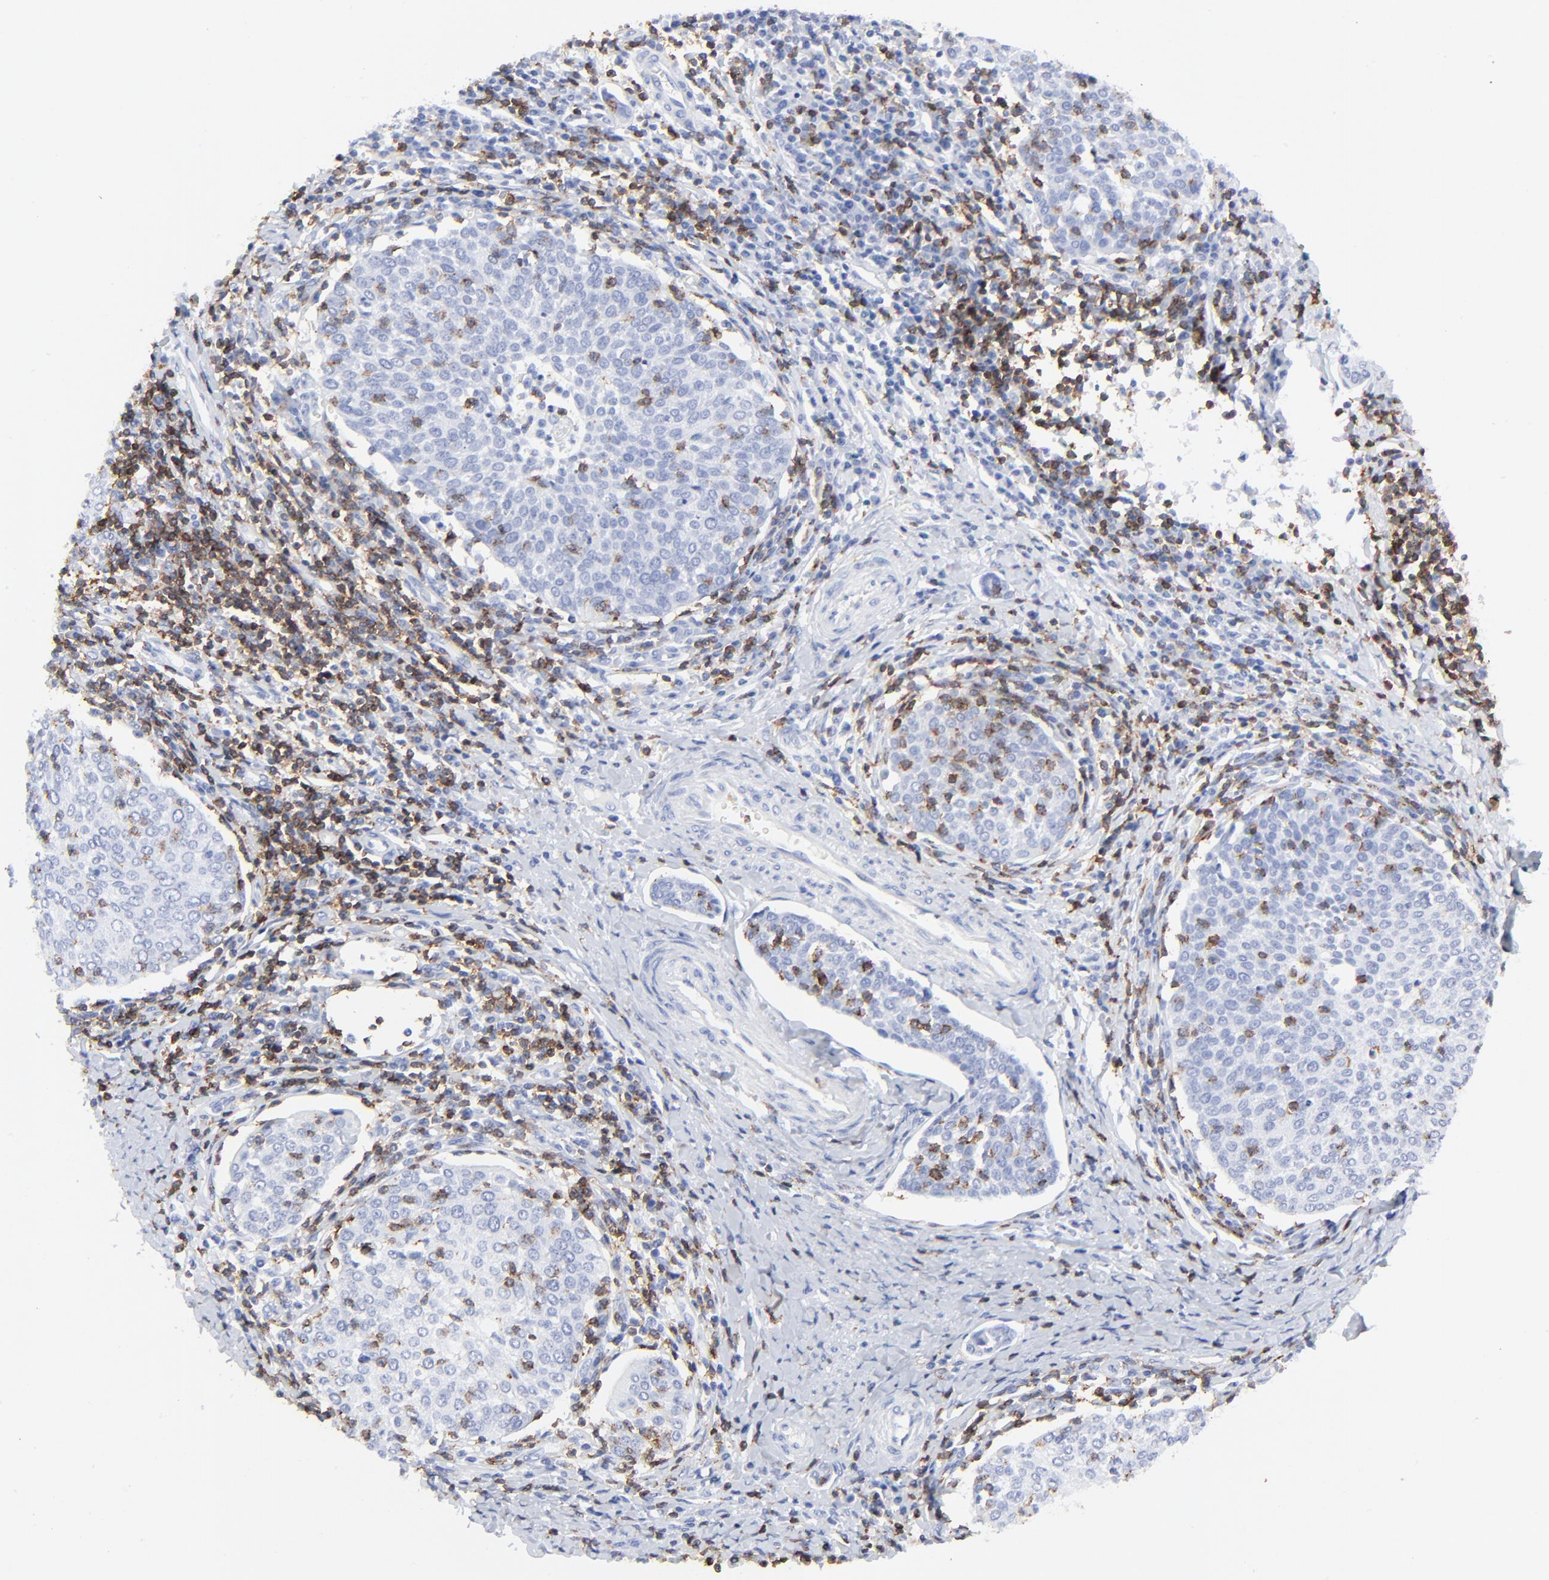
{"staining": {"intensity": "negative", "quantity": "none", "location": "none"}, "tissue": "cervical cancer", "cell_type": "Tumor cells", "image_type": "cancer", "snomed": [{"axis": "morphology", "description": "Squamous cell carcinoma, NOS"}, {"axis": "topography", "description": "Cervix"}], "caption": "This histopathology image is of squamous cell carcinoma (cervical) stained with immunohistochemistry (IHC) to label a protein in brown with the nuclei are counter-stained blue. There is no expression in tumor cells. (DAB immunohistochemistry (IHC), high magnification).", "gene": "LCK", "patient": {"sex": "female", "age": 40}}